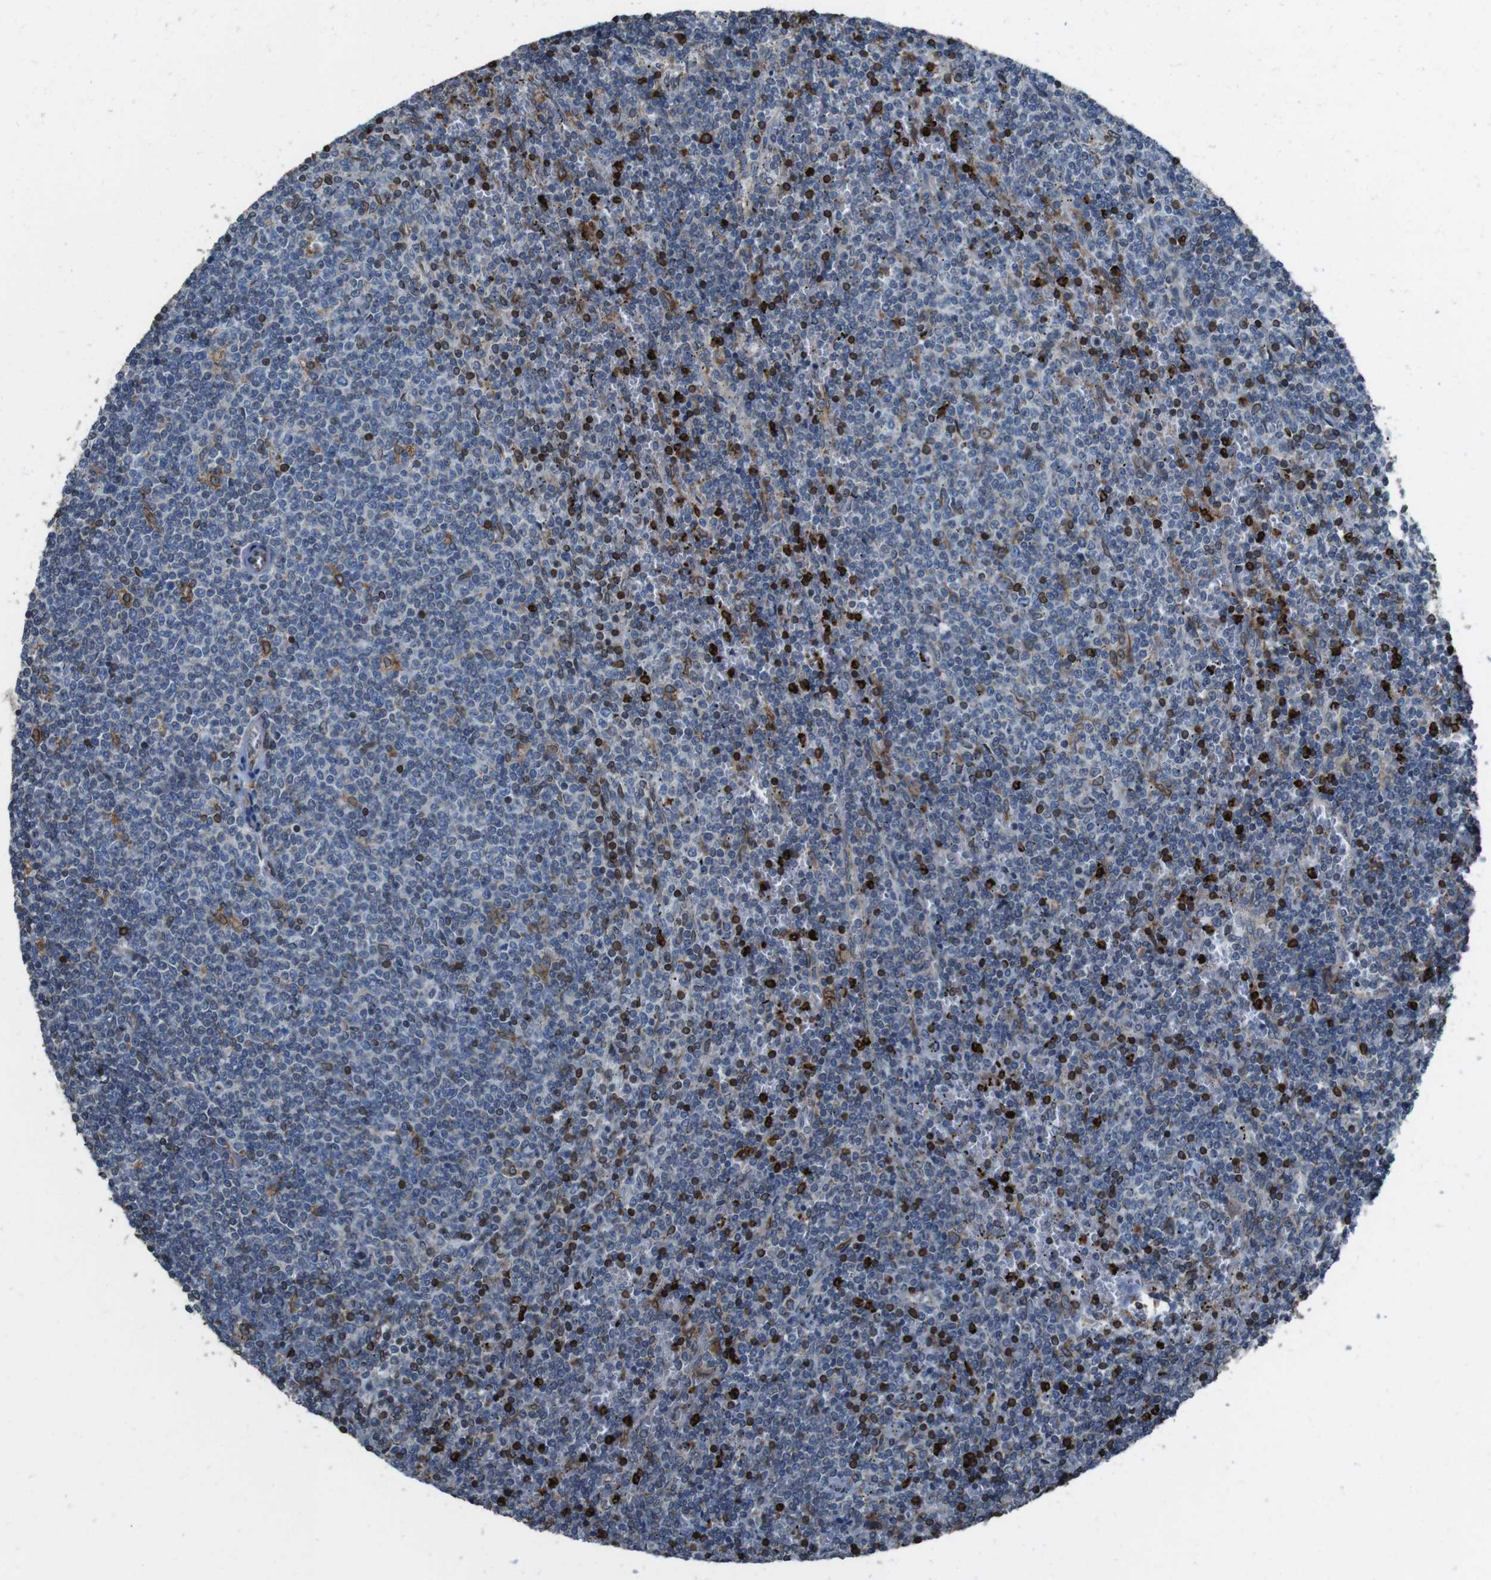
{"staining": {"intensity": "moderate", "quantity": "25%-75%", "location": "cytoplasmic/membranous"}, "tissue": "lymphoma", "cell_type": "Tumor cells", "image_type": "cancer", "snomed": [{"axis": "morphology", "description": "Malignant lymphoma, non-Hodgkin's type, Low grade"}, {"axis": "topography", "description": "Spleen"}], "caption": "This is a histology image of immunohistochemistry staining of lymphoma, which shows moderate positivity in the cytoplasmic/membranous of tumor cells.", "gene": "APMAP", "patient": {"sex": "female", "age": 50}}